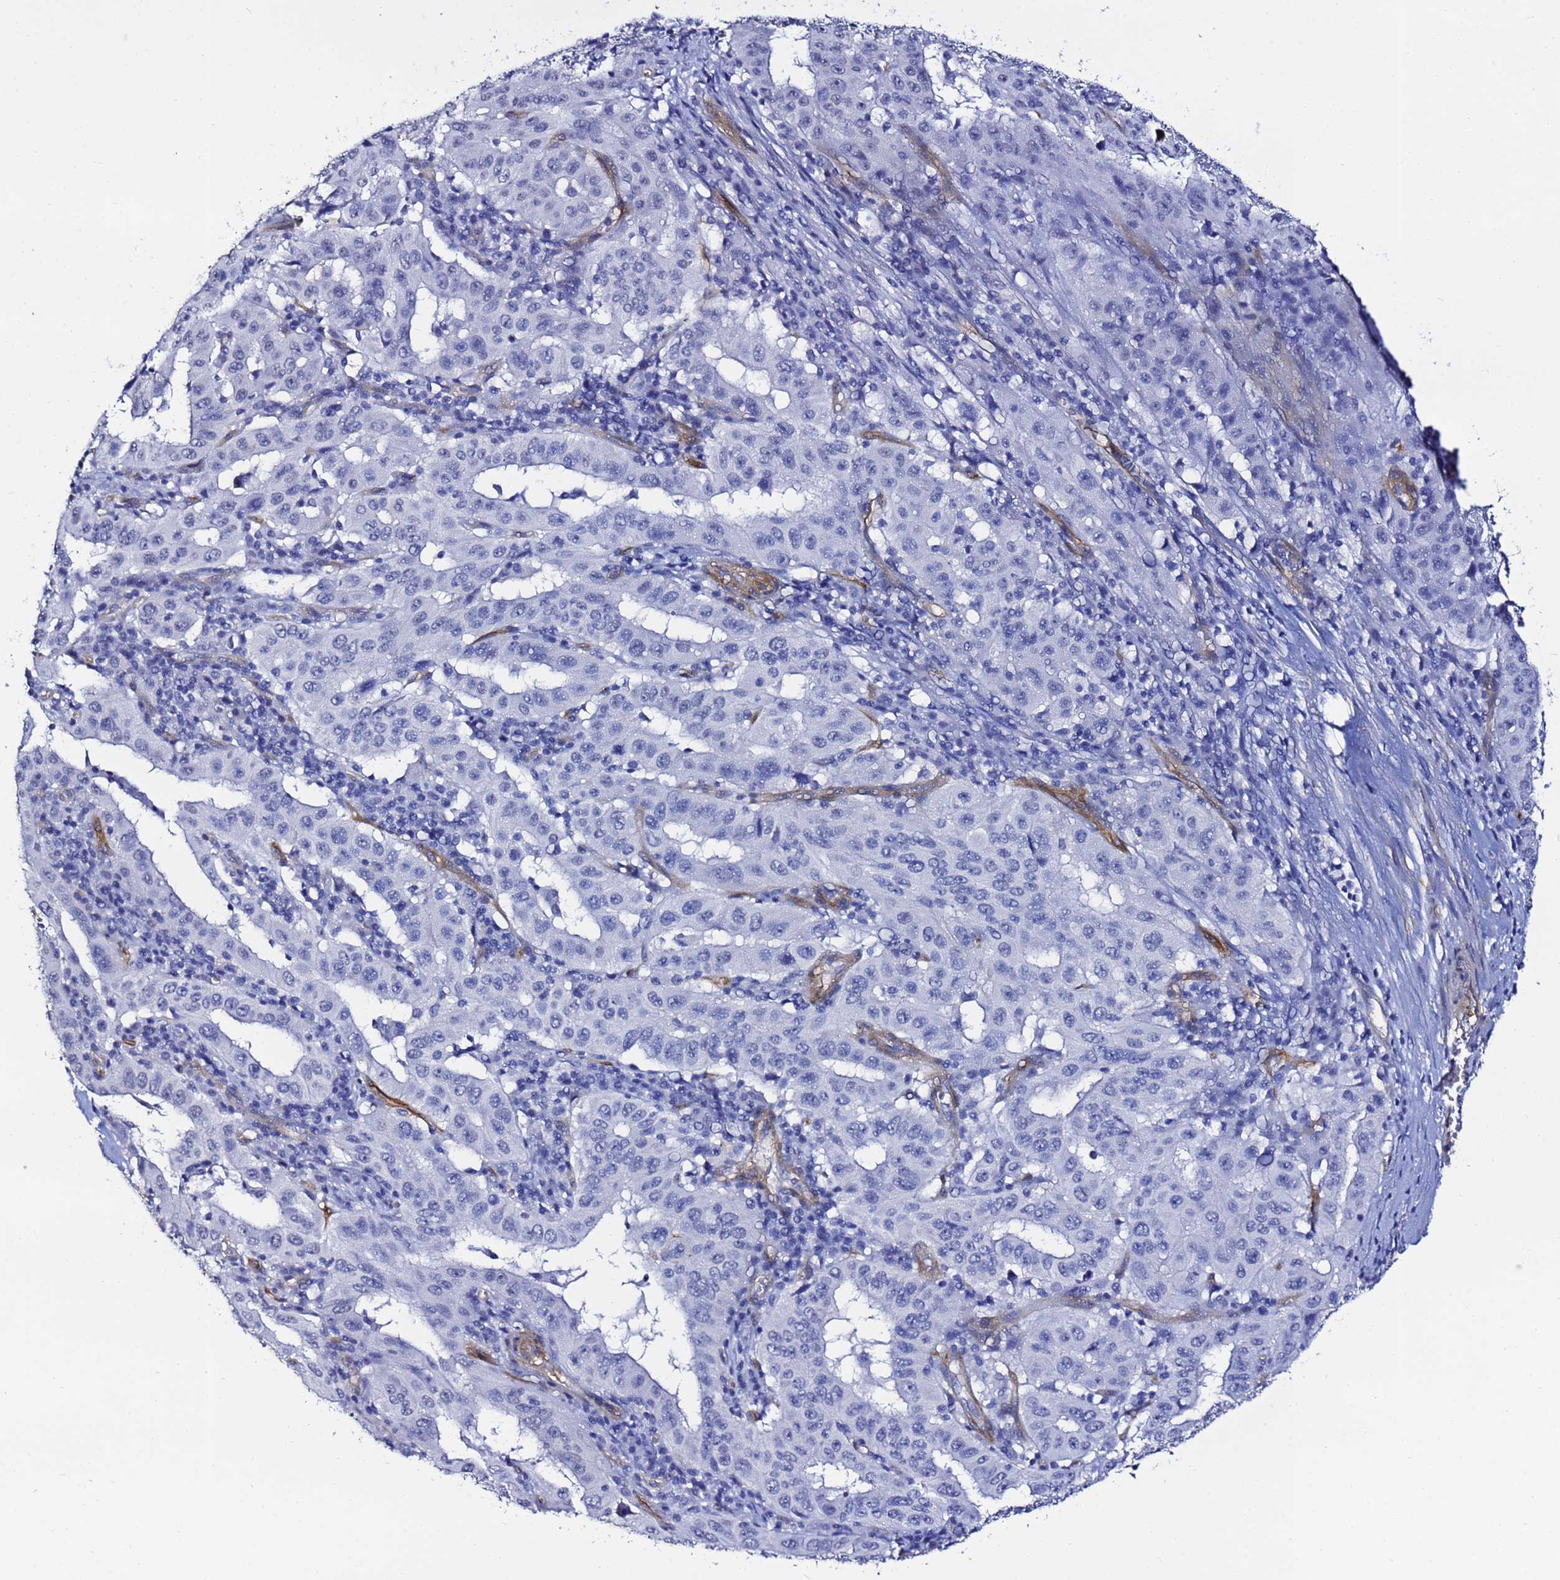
{"staining": {"intensity": "negative", "quantity": "none", "location": "none"}, "tissue": "pancreatic cancer", "cell_type": "Tumor cells", "image_type": "cancer", "snomed": [{"axis": "morphology", "description": "Adenocarcinoma, NOS"}, {"axis": "topography", "description": "Pancreas"}], "caption": "This is an IHC photomicrograph of human pancreatic cancer (adenocarcinoma). There is no staining in tumor cells.", "gene": "DEFB104A", "patient": {"sex": "male", "age": 63}}